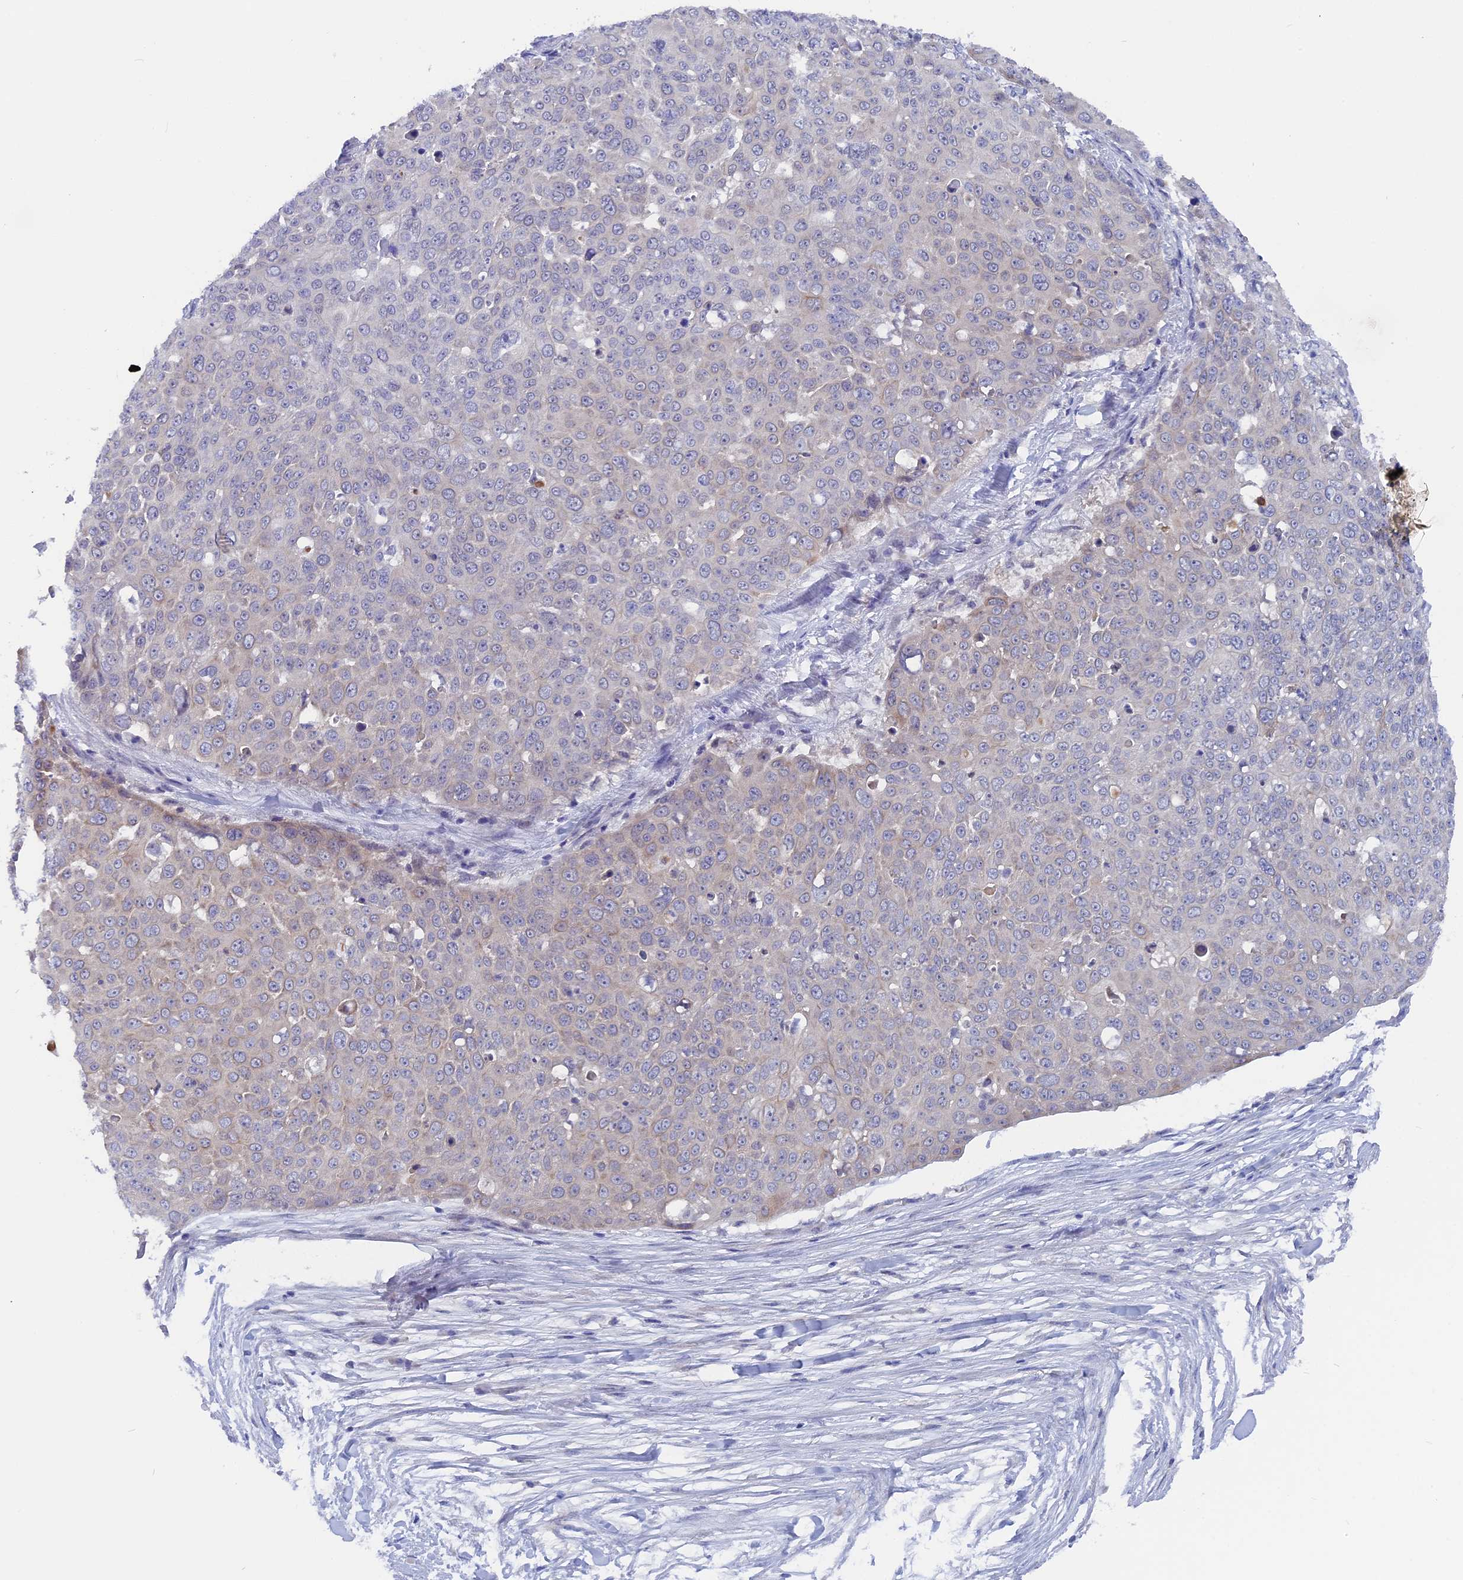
{"staining": {"intensity": "negative", "quantity": "none", "location": "none"}, "tissue": "skin cancer", "cell_type": "Tumor cells", "image_type": "cancer", "snomed": [{"axis": "morphology", "description": "Squamous cell carcinoma, NOS"}, {"axis": "topography", "description": "Skin"}], "caption": "Tumor cells are negative for protein expression in human skin cancer (squamous cell carcinoma).", "gene": "DACT3", "patient": {"sex": "male", "age": 71}}